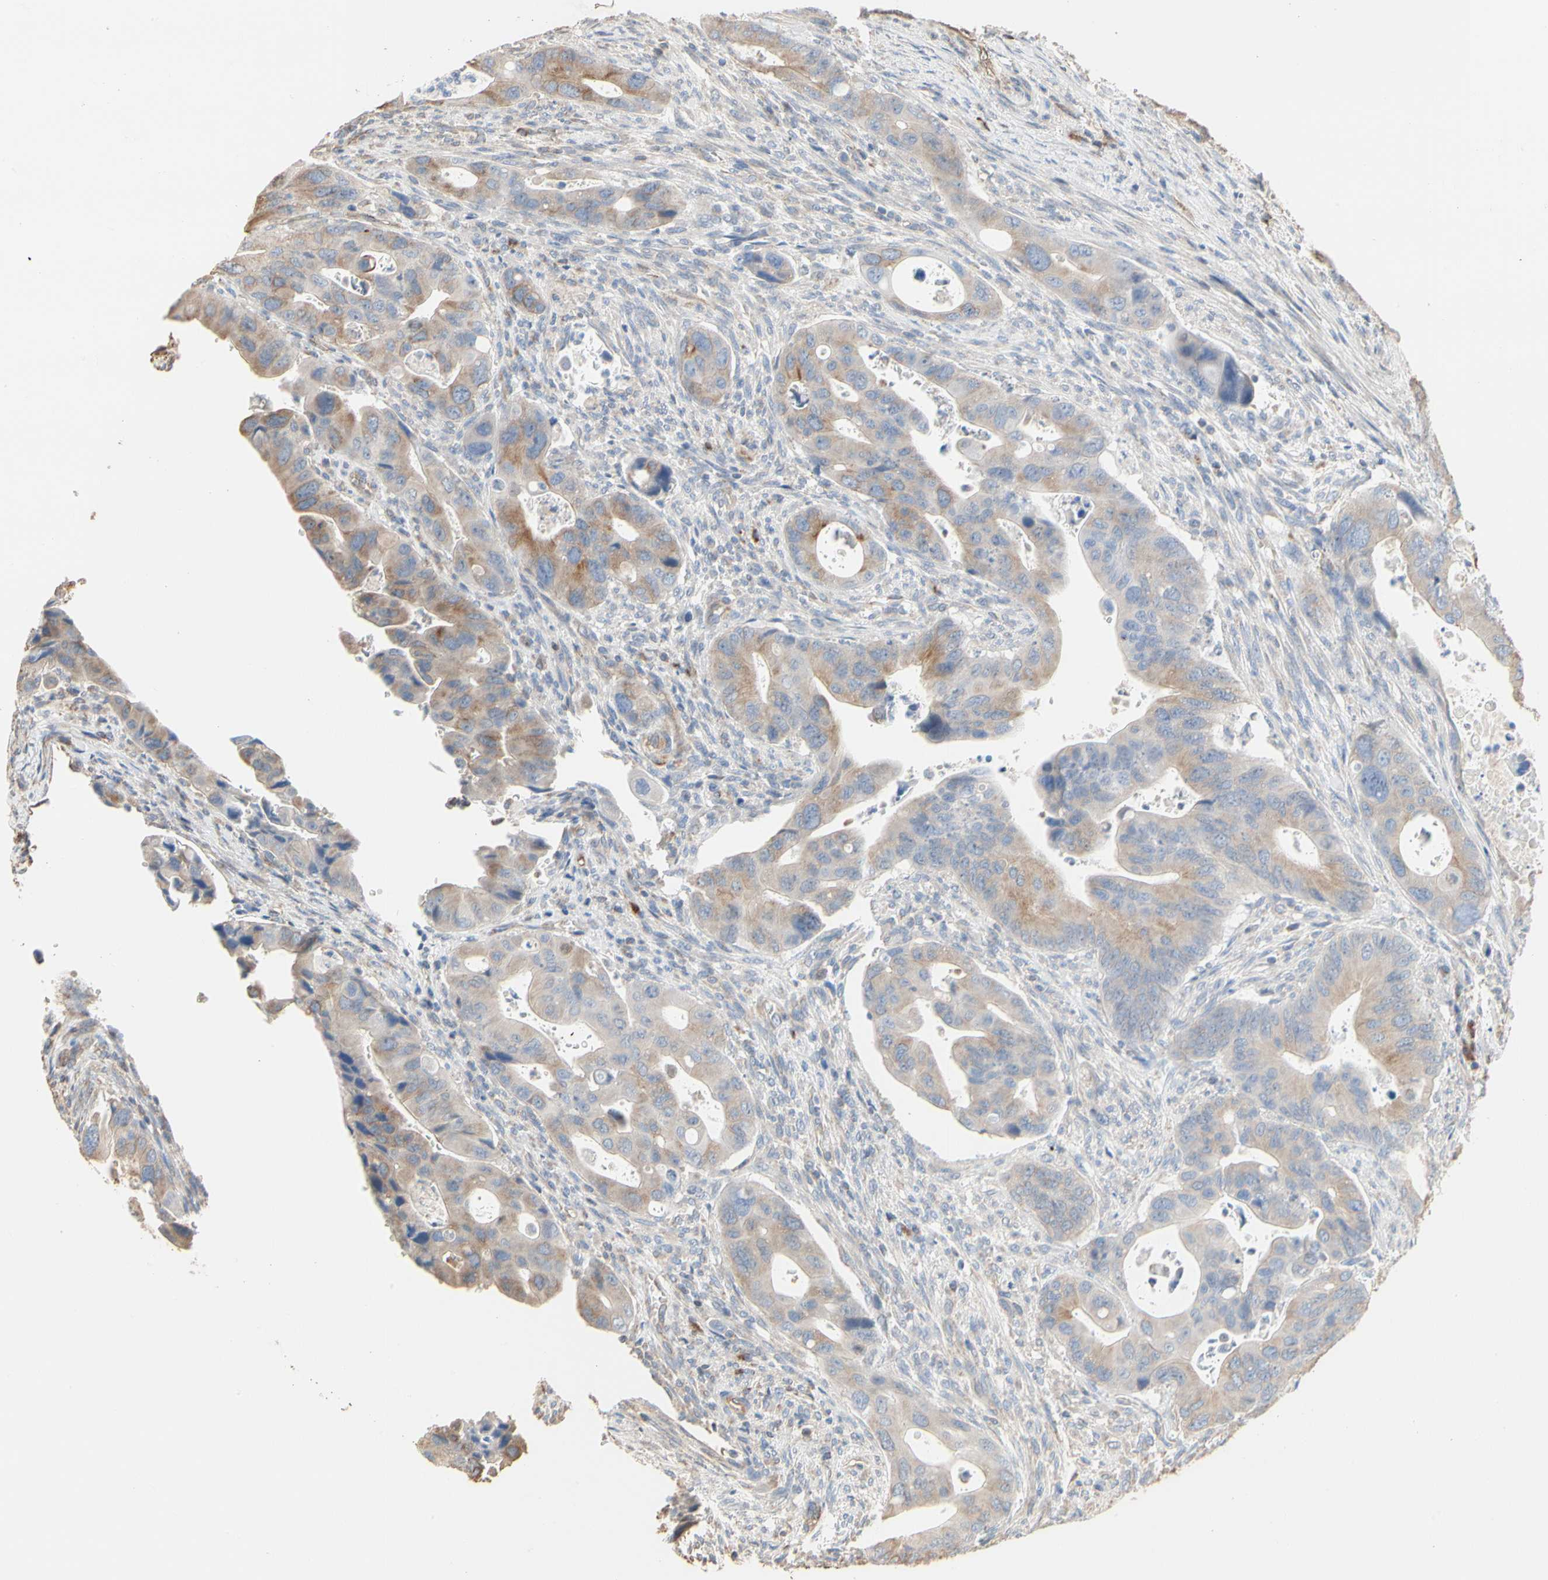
{"staining": {"intensity": "weak", "quantity": "25%-75%", "location": "cytoplasmic/membranous"}, "tissue": "colorectal cancer", "cell_type": "Tumor cells", "image_type": "cancer", "snomed": [{"axis": "morphology", "description": "Adenocarcinoma, NOS"}, {"axis": "topography", "description": "Rectum"}], "caption": "Immunohistochemistry staining of adenocarcinoma (colorectal), which displays low levels of weak cytoplasmic/membranous expression in approximately 25%-75% of tumor cells indicating weak cytoplasmic/membranous protein staining. The staining was performed using DAB (brown) for protein detection and nuclei were counterstained in hematoxylin (blue).", "gene": "TUBA1A", "patient": {"sex": "female", "age": 57}}